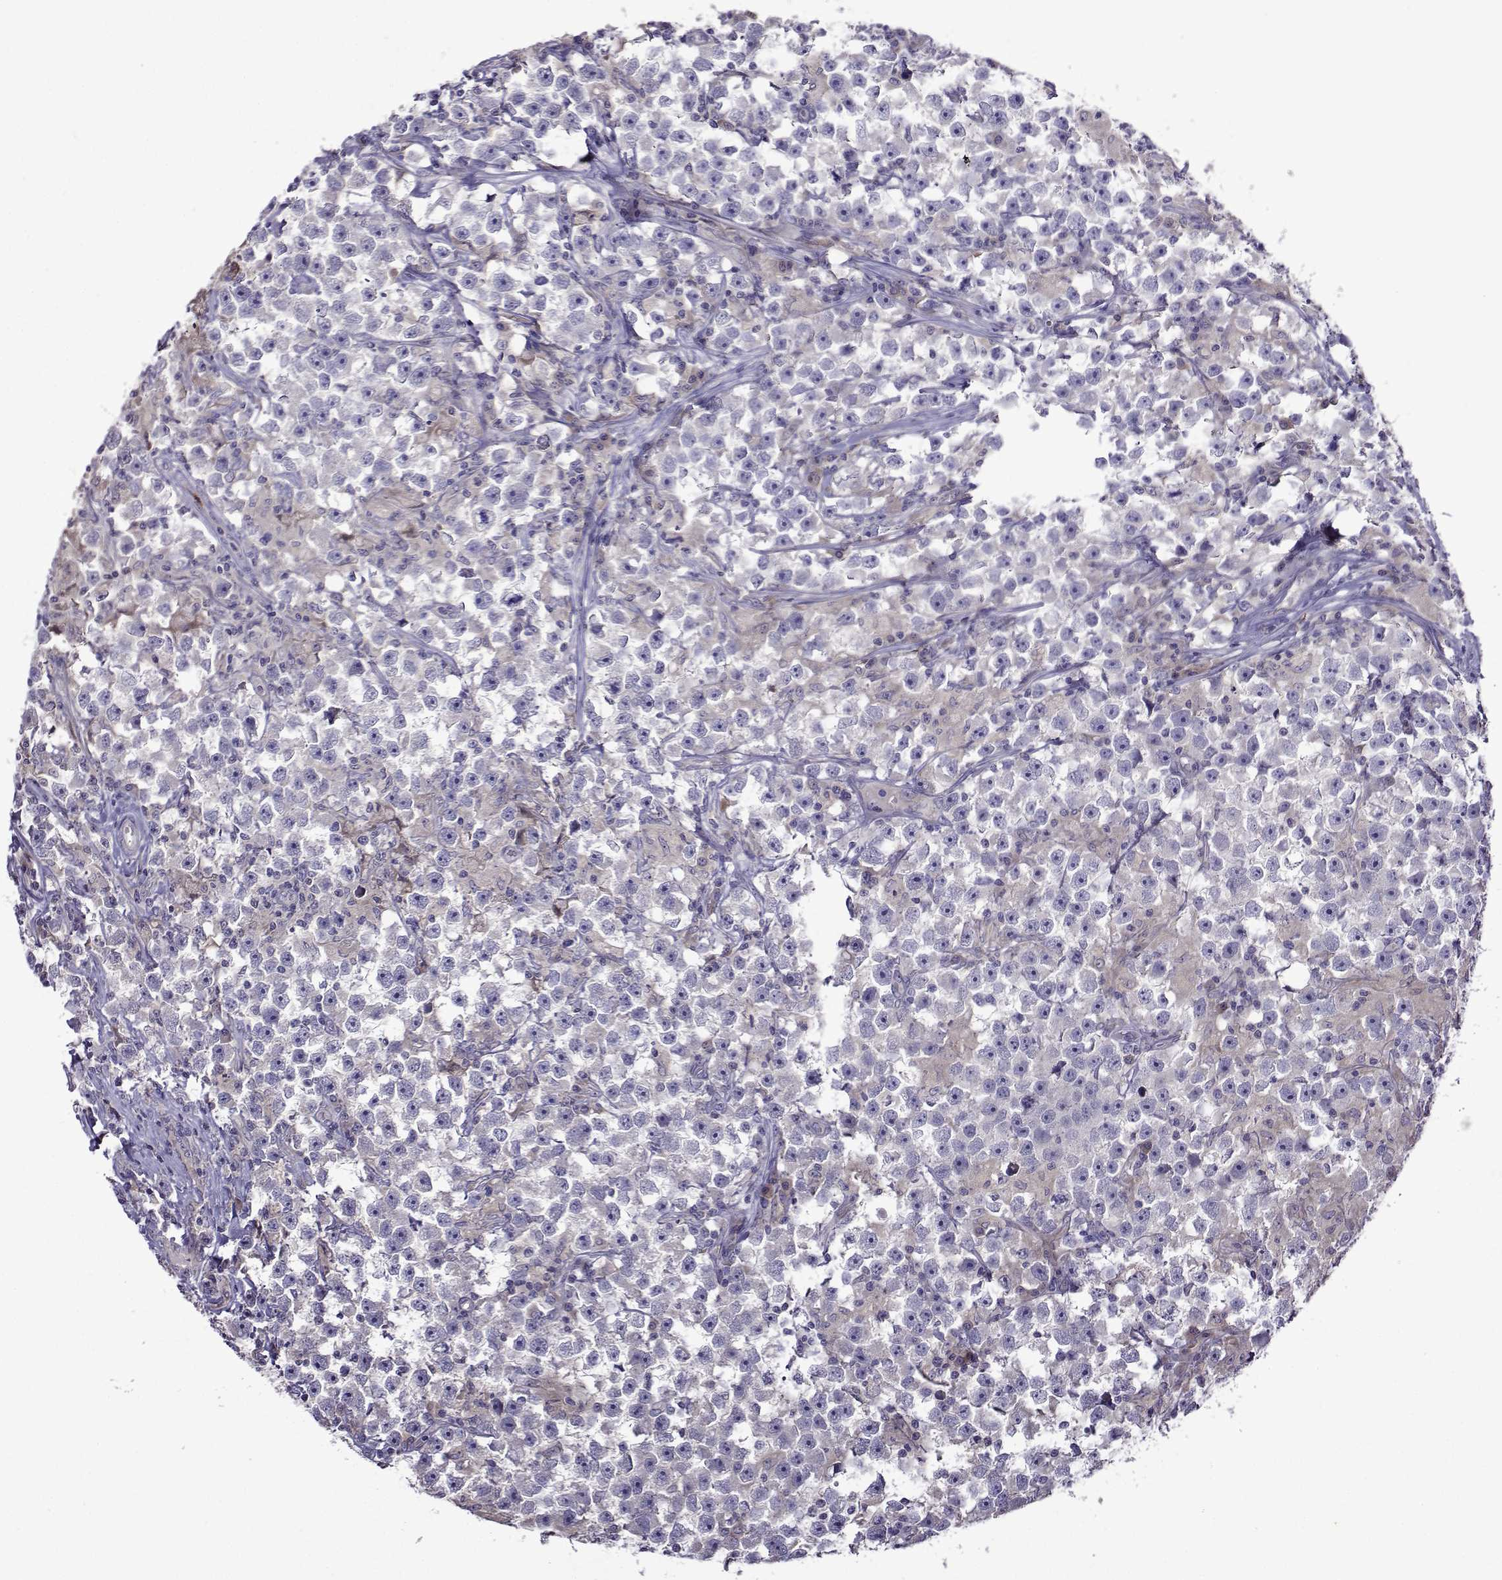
{"staining": {"intensity": "negative", "quantity": "none", "location": "none"}, "tissue": "testis cancer", "cell_type": "Tumor cells", "image_type": "cancer", "snomed": [{"axis": "morphology", "description": "Seminoma, NOS"}, {"axis": "topography", "description": "Testis"}], "caption": "Tumor cells show no significant staining in testis seminoma. (Brightfield microscopy of DAB (3,3'-diaminobenzidine) IHC at high magnification).", "gene": "SULT2A1", "patient": {"sex": "male", "age": 33}}